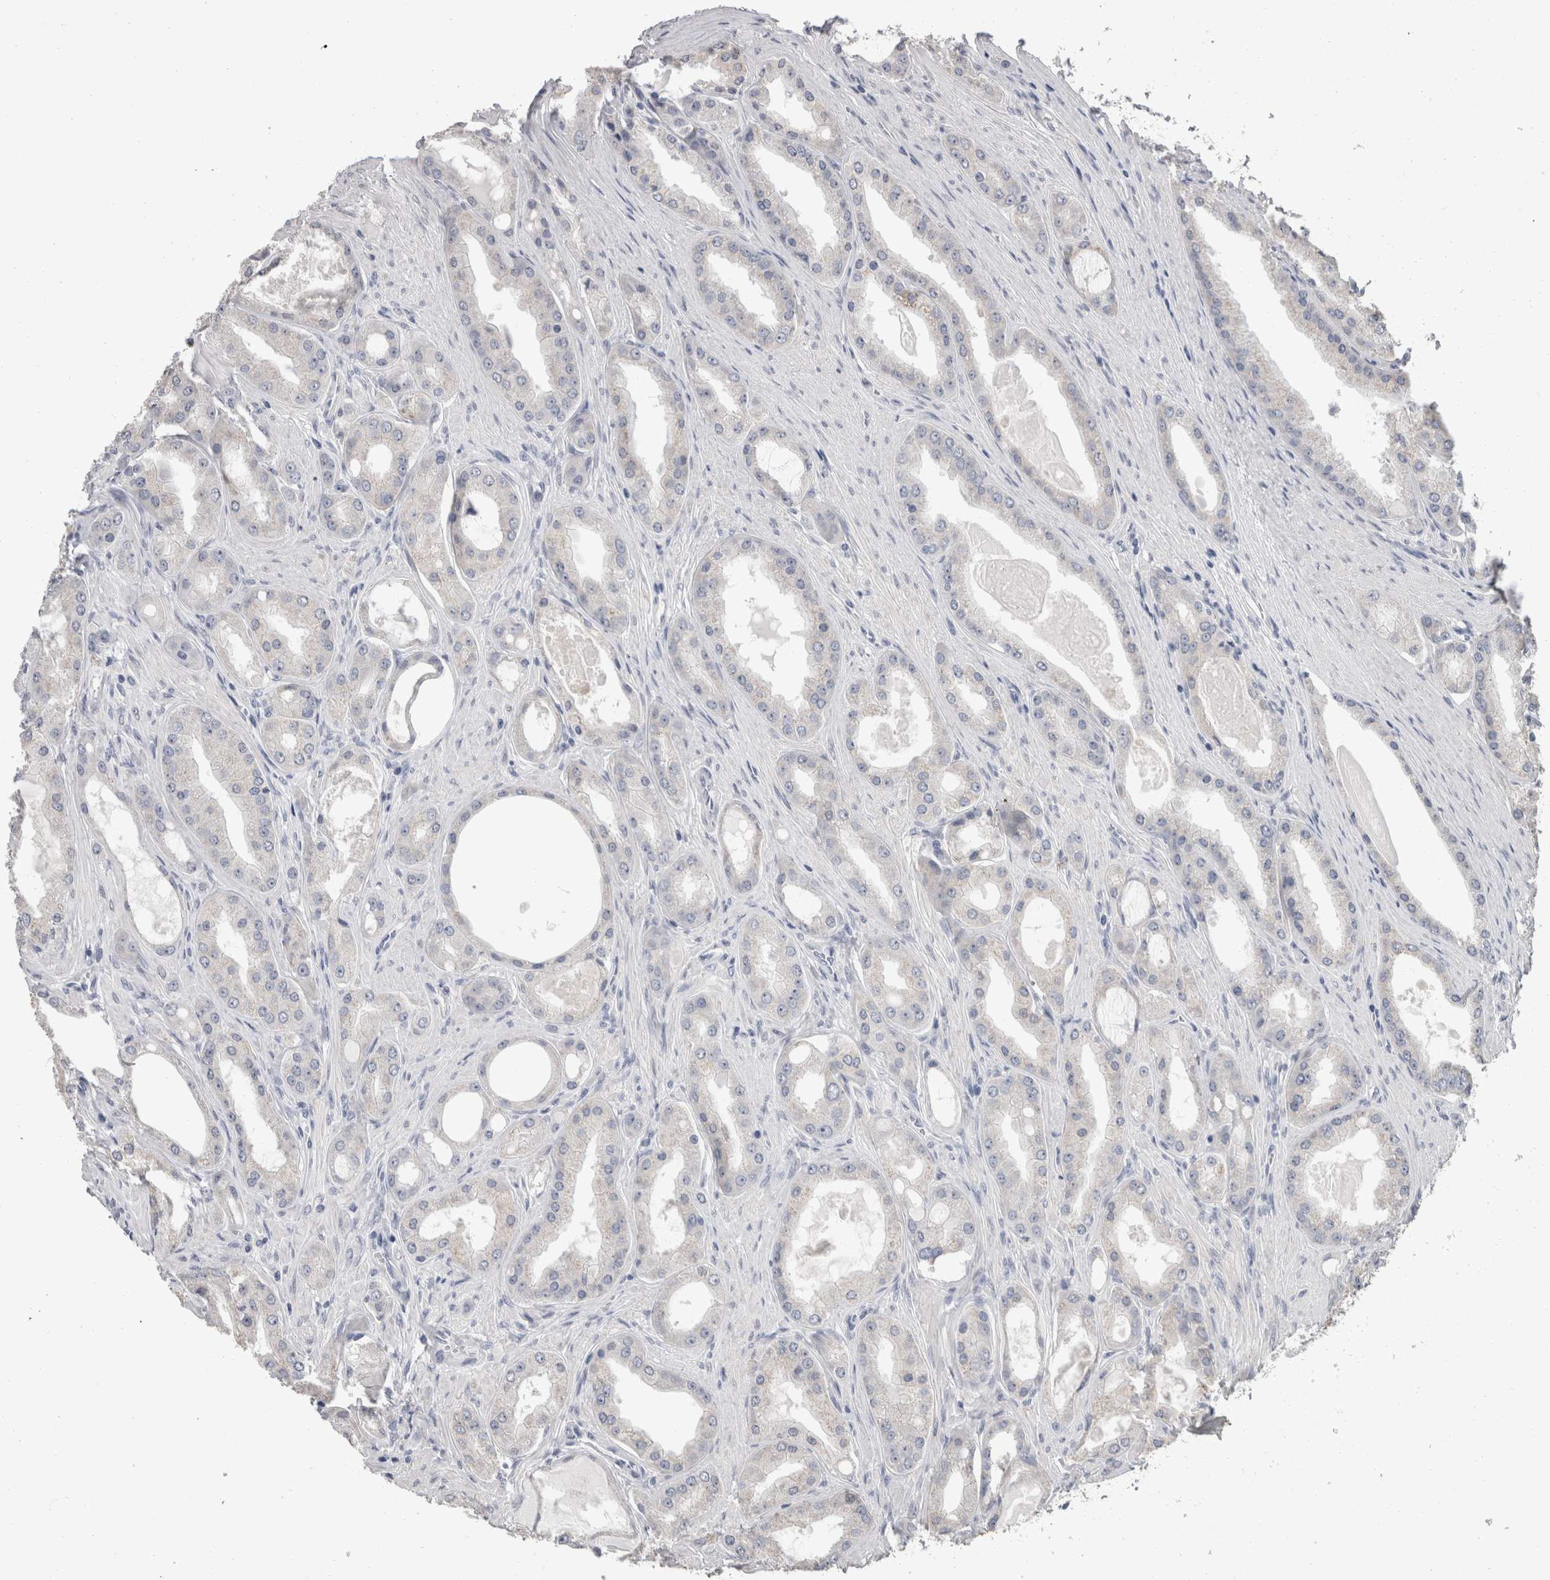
{"staining": {"intensity": "negative", "quantity": "none", "location": "none"}, "tissue": "prostate cancer", "cell_type": "Tumor cells", "image_type": "cancer", "snomed": [{"axis": "morphology", "description": "Adenocarcinoma, High grade"}, {"axis": "topography", "description": "Prostate"}], "caption": "Image shows no significant protein staining in tumor cells of prostate cancer.", "gene": "FHOD3", "patient": {"sex": "male", "age": 60}}